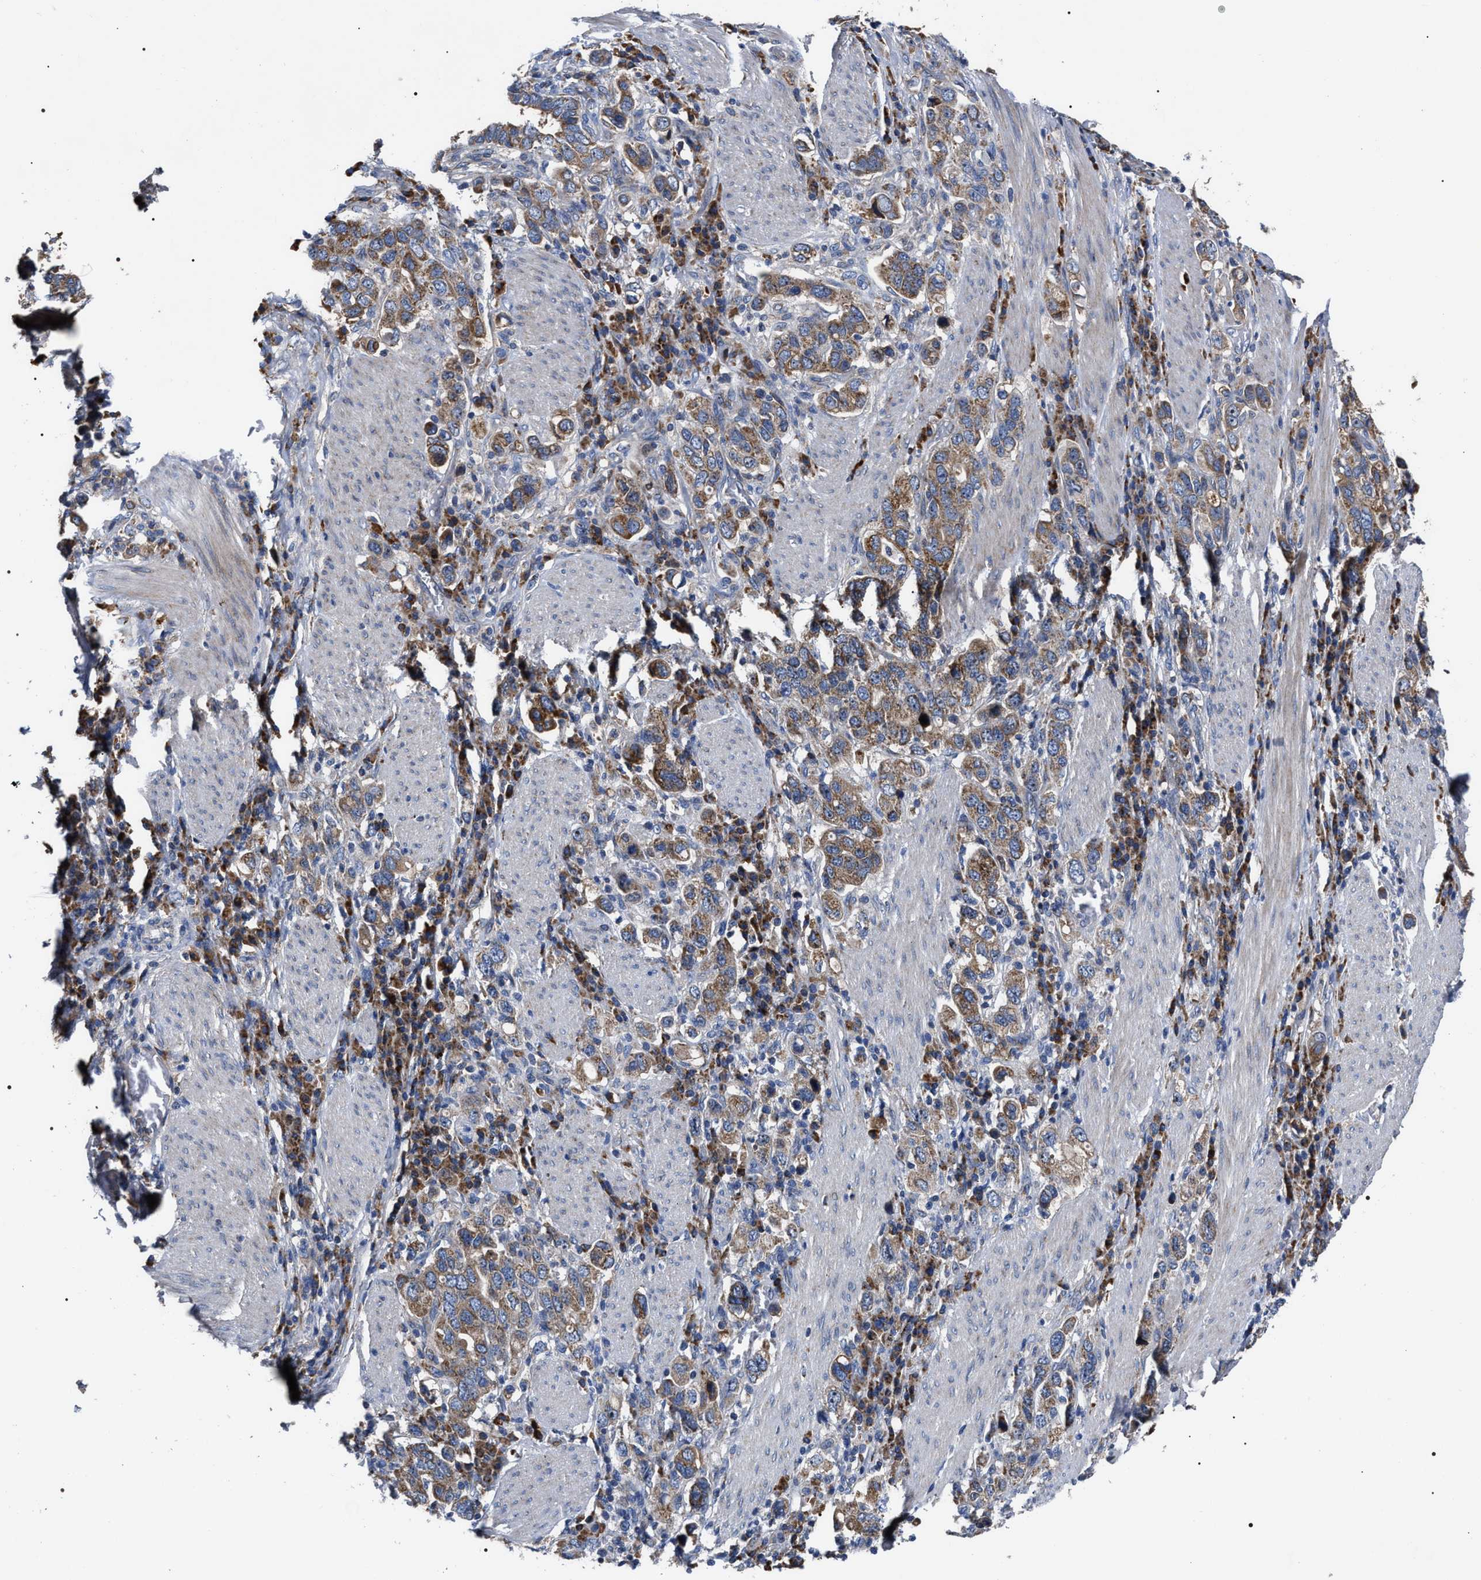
{"staining": {"intensity": "moderate", "quantity": ">75%", "location": "cytoplasmic/membranous"}, "tissue": "stomach cancer", "cell_type": "Tumor cells", "image_type": "cancer", "snomed": [{"axis": "morphology", "description": "Adenocarcinoma, NOS"}, {"axis": "topography", "description": "Stomach, upper"}], "caption": "Brown immunohistochemical staining in human stomach cancer (adenocarcinoma) reveals moderate cytoplasmic/membranous positivity in about >75% of tumor cells.", "gene": "MACC1", "patient": {"sex": "male", "age": 62}}